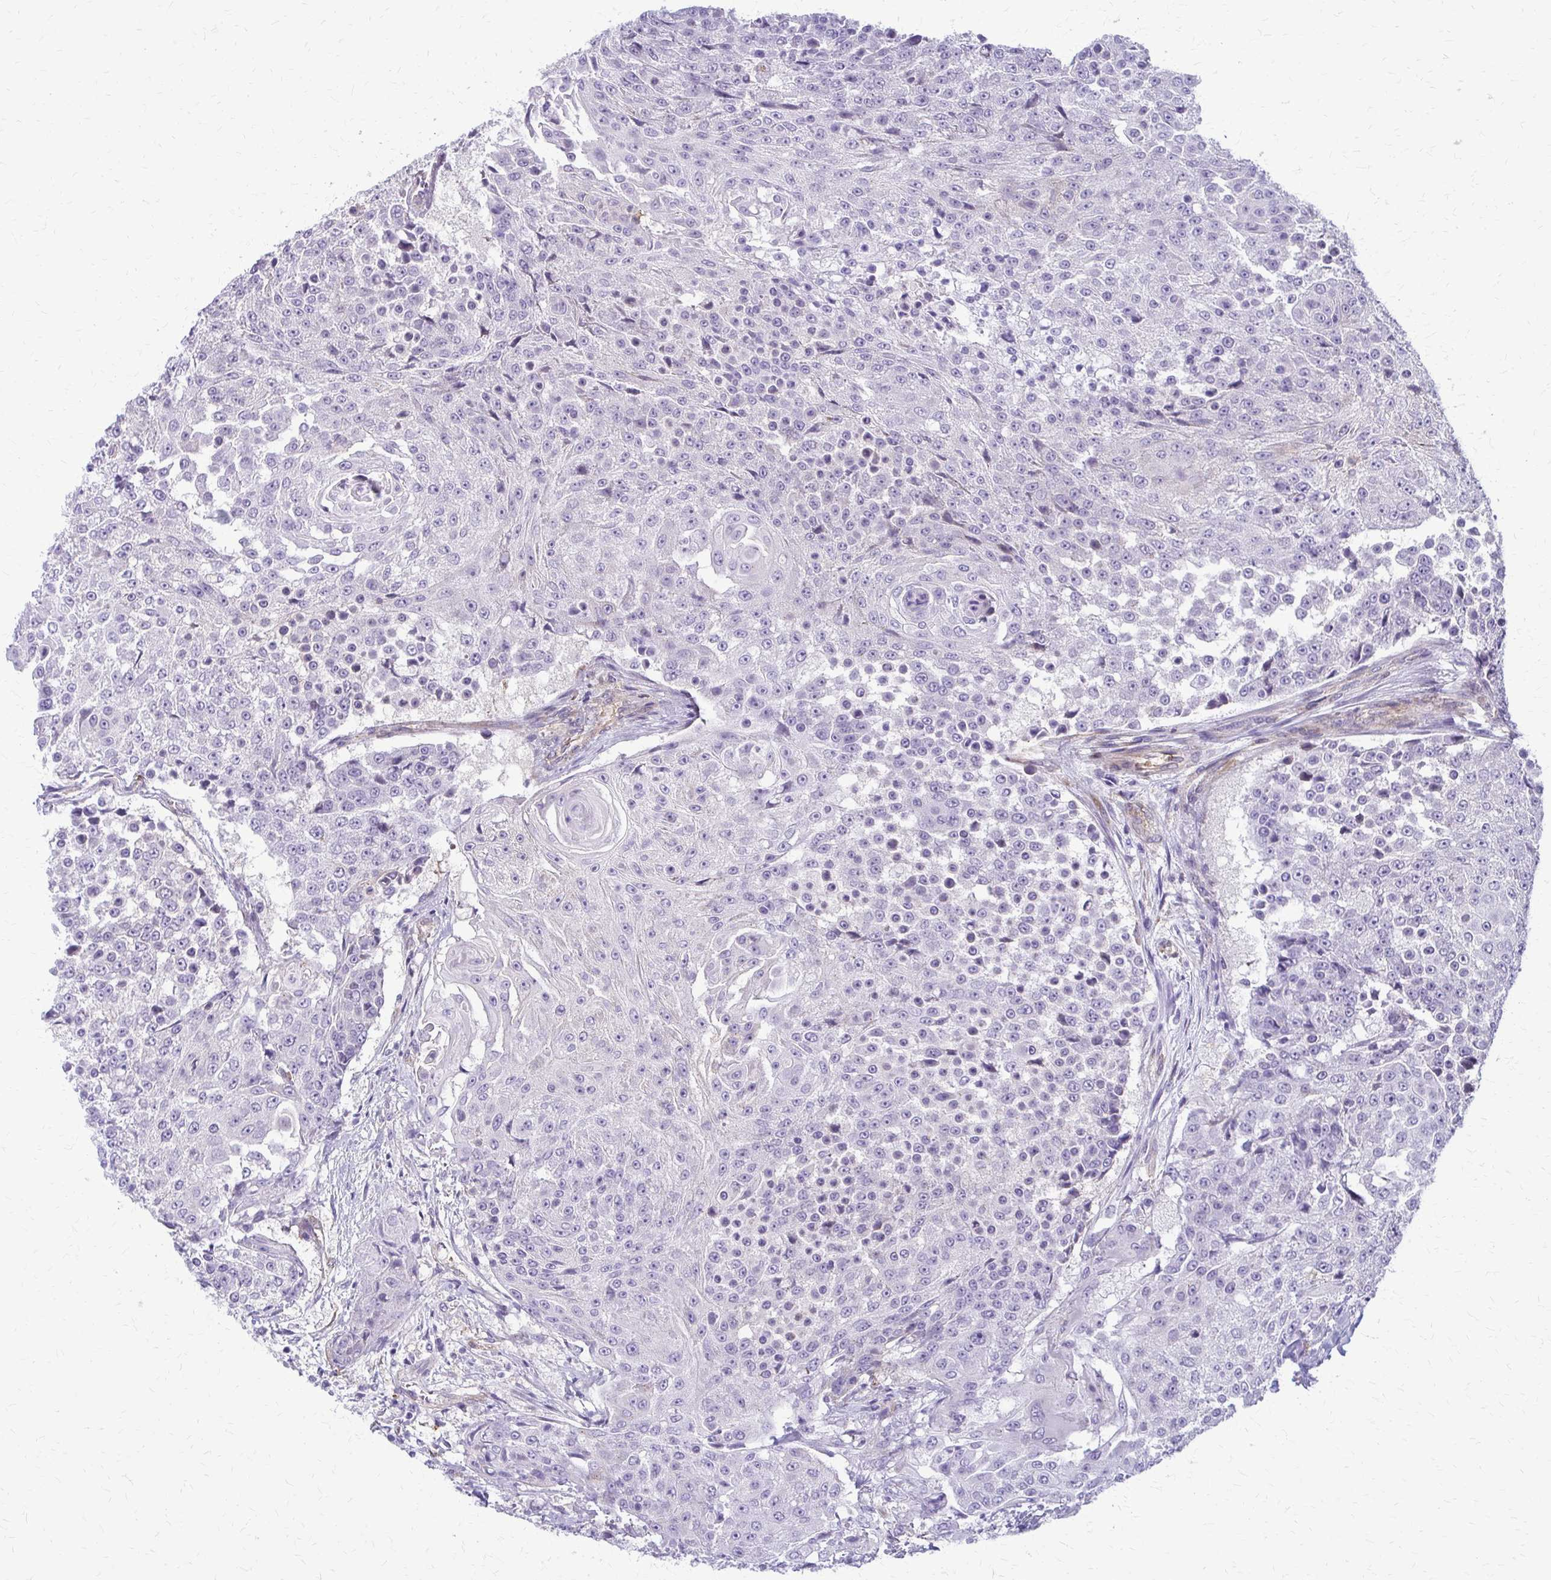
{"staining": {"intensity": "negative", "quantity": "none", "location": "none"}, "tissue": "urothelial cancer", "cell_type": "Tumor cells", "image_type": "cancer", "snomed": [{"axis": "morphology", "description": "Urothelial carcinoma, High grade"}, {"axis": "topography", "description": "Urinary bladder"}], "caption": "IHC image of neoplastic tissue: high-grade urothelial carcinoma stained with DAB shows no significant protein staining in tumor cells.", "gene": "DEPP1", "patient": {"sex": "female", "age": 63}}